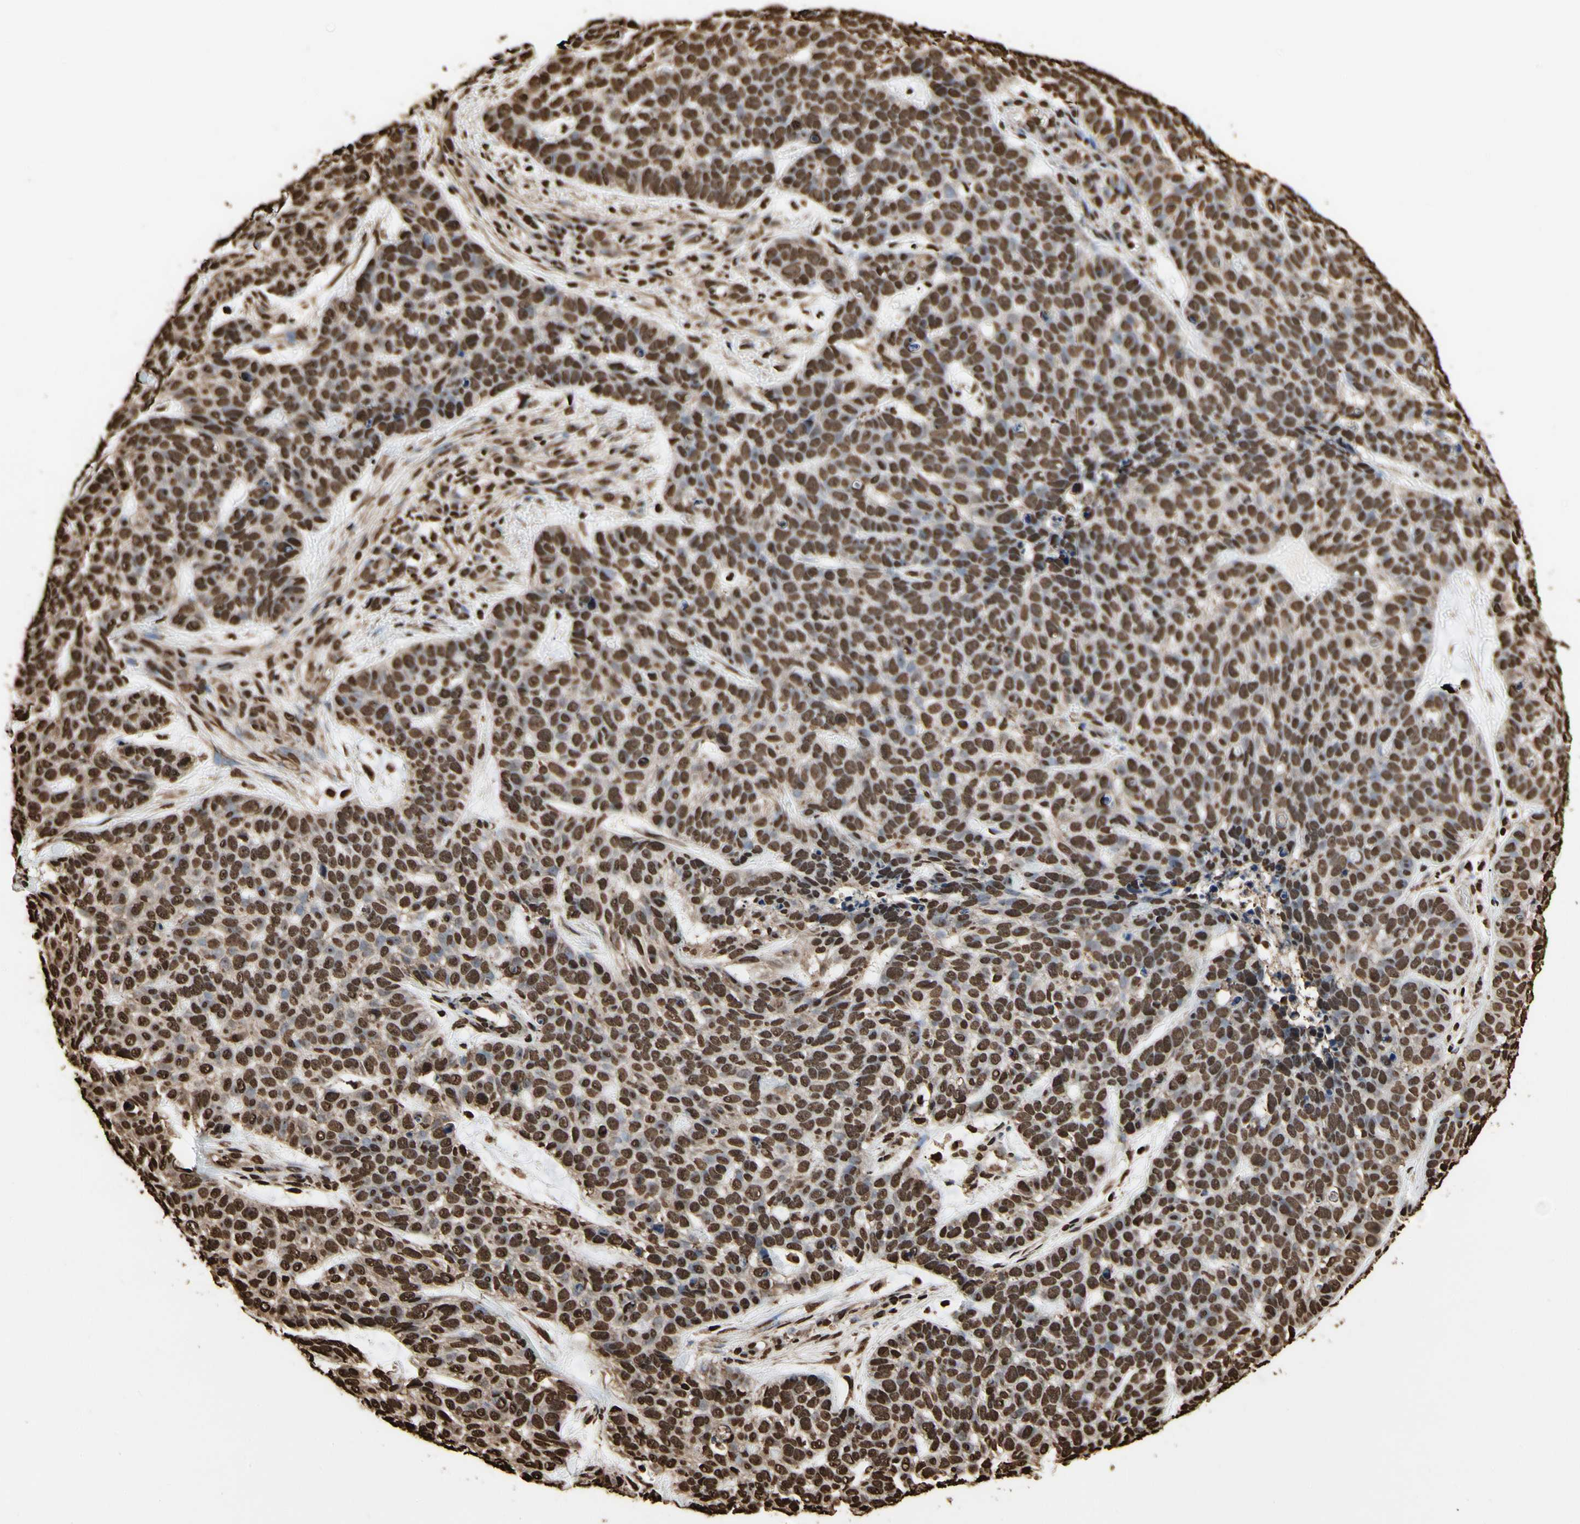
{"staining": {"intensity": "strong", "quantity": ">75%", "location": "nuclear"}, "tissue": "skin cancer", "cell_type": "Tumor cells", "image_type": "cancer", "snomed": [{"axis": "morphology", "description": "Basal cell carcinoma"}, {"axis": "topography", "description": "Skin"}], "caption": "This image exhibits IHC staining of basal cell carcinoma (skin), with high strong nuclear expression in about >75% of tumor cells.", "gene": "HNRNPK", "patient": {"sex": "male", "age": 87}}